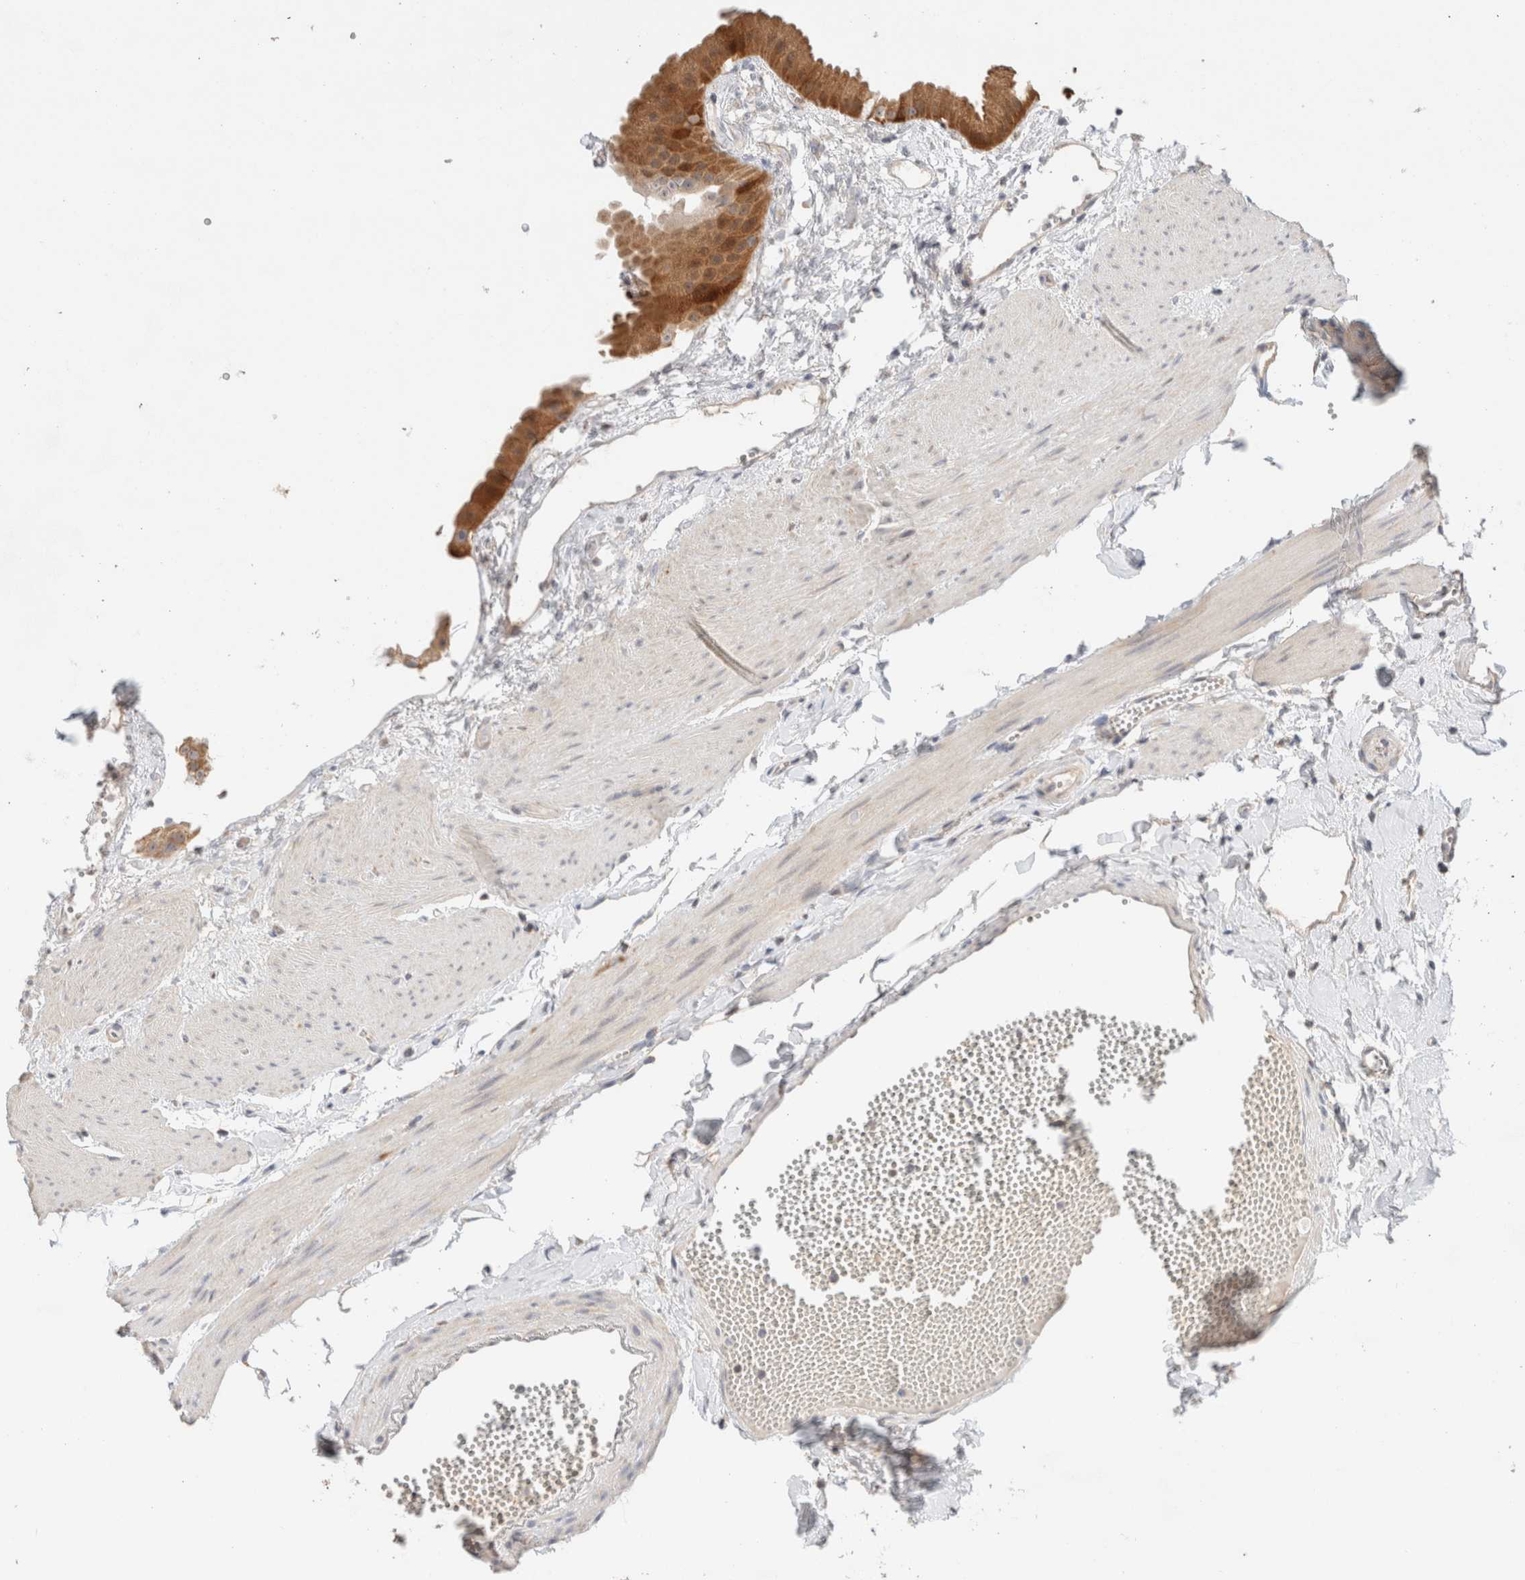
{"staining": {"intensity": "strong", "quantity": ">75%", "location": "cytoplasmic/membranous"}, "tissue": "gallbladder", "cell_type": "Glandular cells", "image_type": "normal", "snomed": [{"axis": "morphology", "description": "Normal tissue, NOS"}, {"axis": "topography", "description": "Gallbladder"}], "caption": "Brown immunohistochemical staining in unremarkable human gallbladder reveals strong cytoplasmic/membranous staining in approximately >75% of glandular cells. (DAB IHC with brightfield microscopy, high magnification).", "gene": "CA13", "patient": {"sex": "female", "age": 64}}